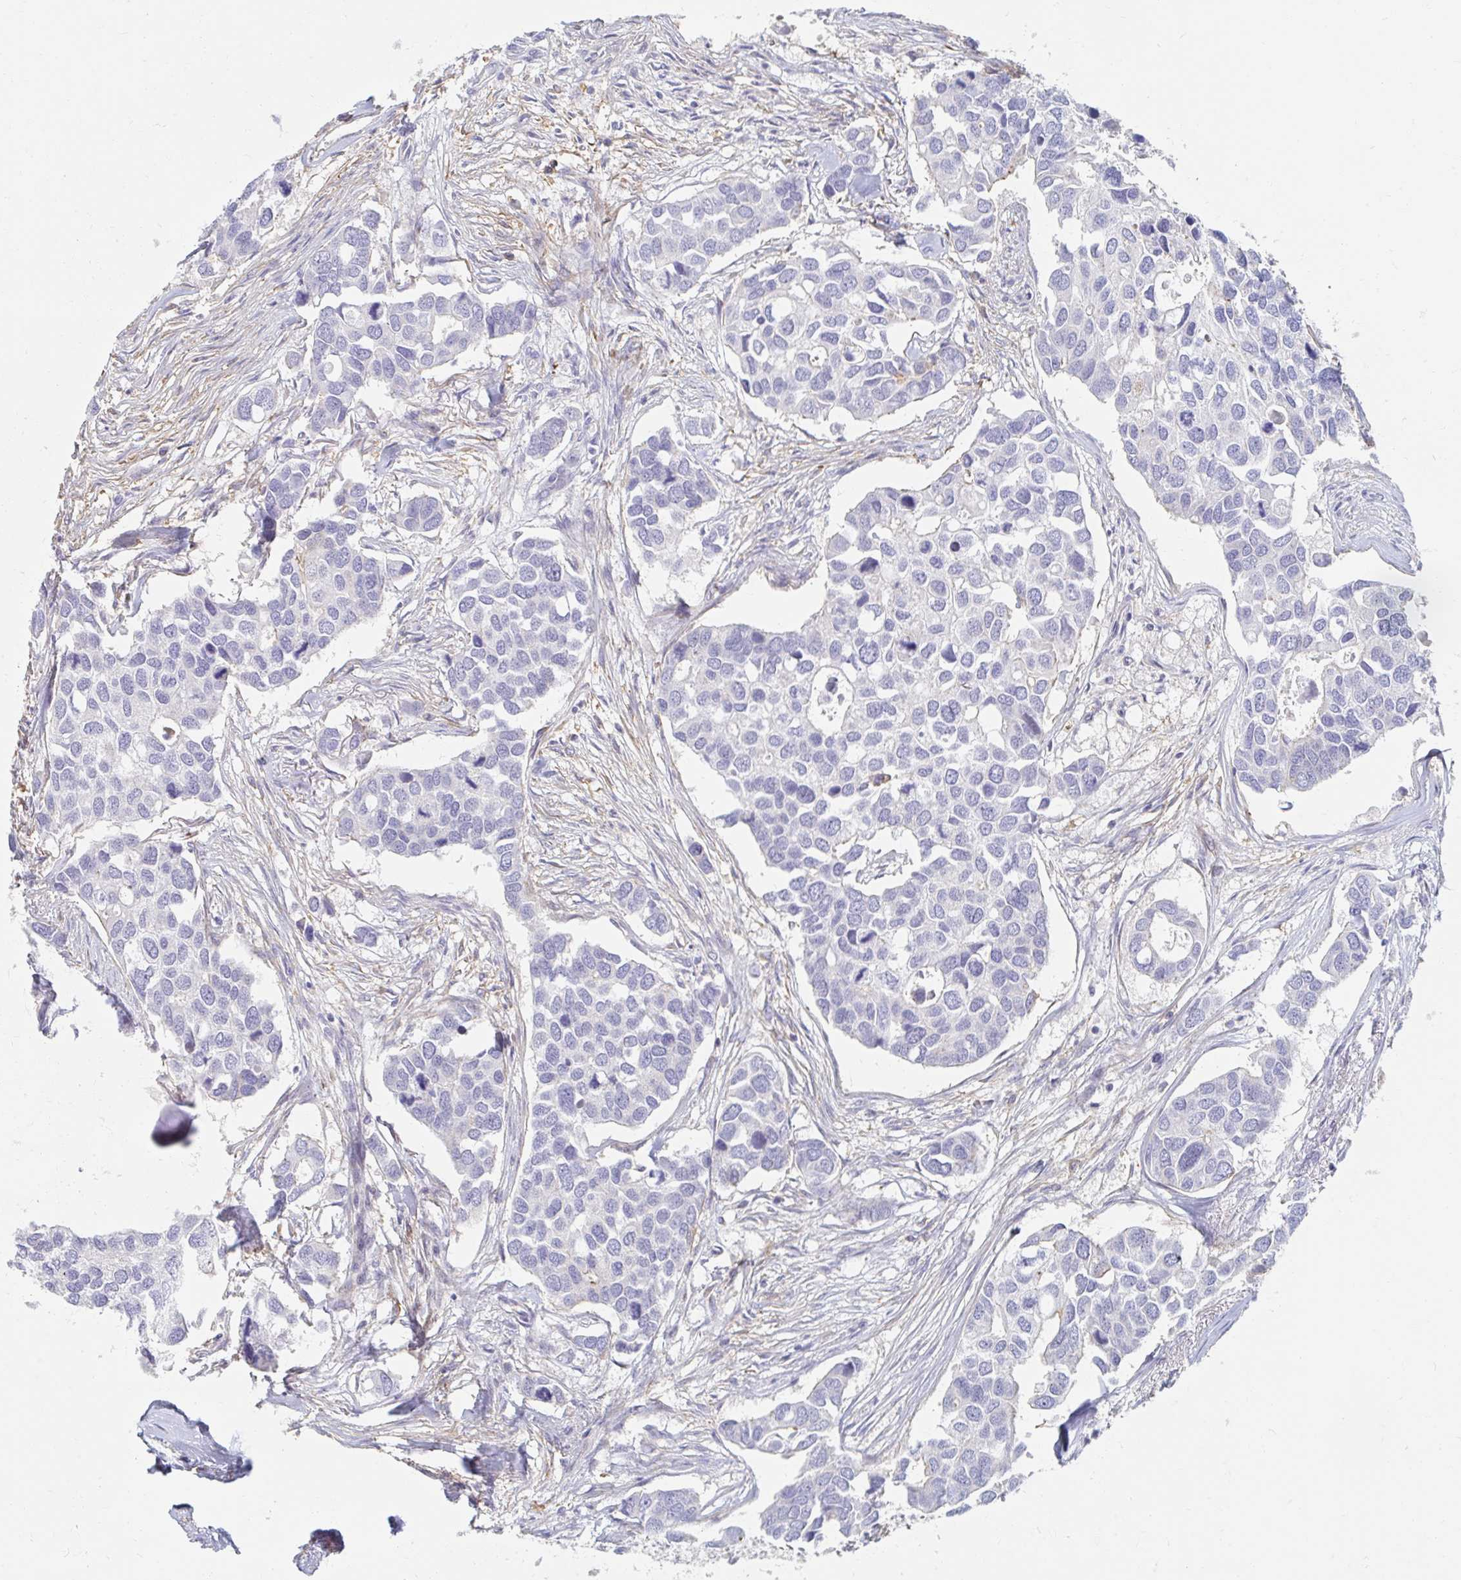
{"staining": {"intensity": "negative", "quantity": "none", "location": "none"}, "tissue": "breast cancer", "cell_type": "Tumor cells", "image_type": "cancer", "snomed": [{"axis": "morphology", "description": "Duct carcinoma"}, {"axis": "topography", "description": "Breast"}], "caption": "A histopathology image of breast cancer (invasive ductal carcinoma) stained for a protein exhibits no brown staining in tumor cells.", "gene": "MYLK2", "patient": {"sex": "female", "age": 83}}